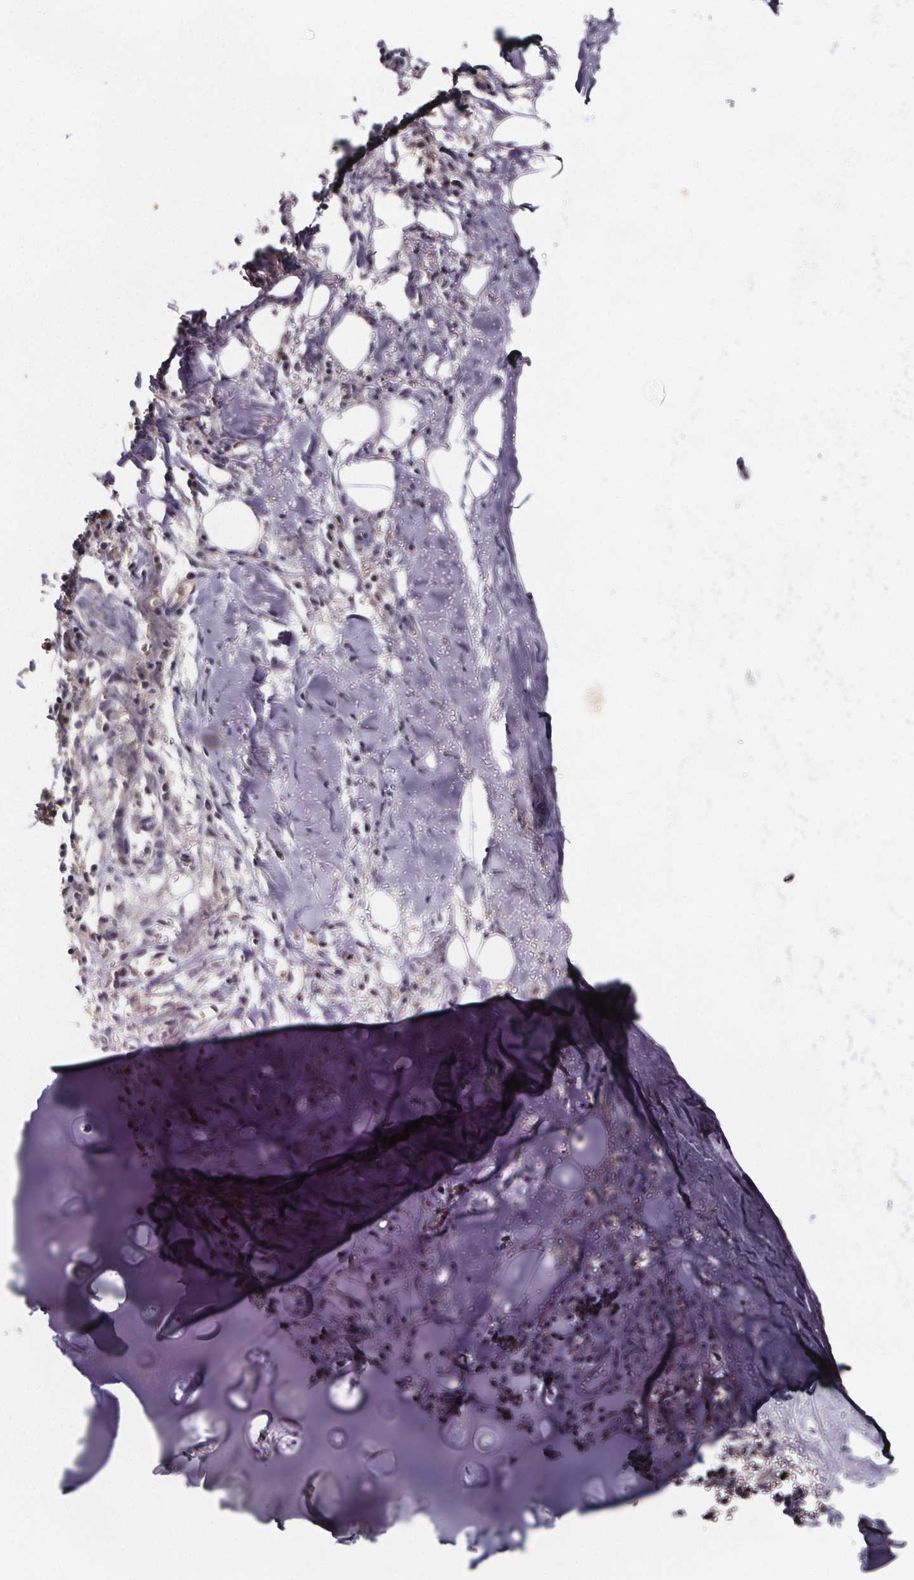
{"staining": {"intensity": "moderate", "quantity": "<25%", "location": "nuclear"}, "tissue": "soft tissue", "cell_type": "Chondrocytes", "image_type": "normal", "snomed": [{"axis": "morphology", "description": "Normal tissue, NOS"}, {"axis": "morphology", "description": "Squamous cell carcinoma, NOS"}, {"axis": "topography", "description": "Cartilage tissue"}, {"axis": "topography", "description": "Bronchus"}, {"axis": "topography", "description": "Lung"}], "caption": "Chondrocytes reveal low levels of moderate nuclear staining in about <25% of cells in benign soft tissue. (DAB IHC, brown staining for protein, blue staining for nuclei).", "gene": "SMIM1", "patient": {"sex": "male", "age": 66}}